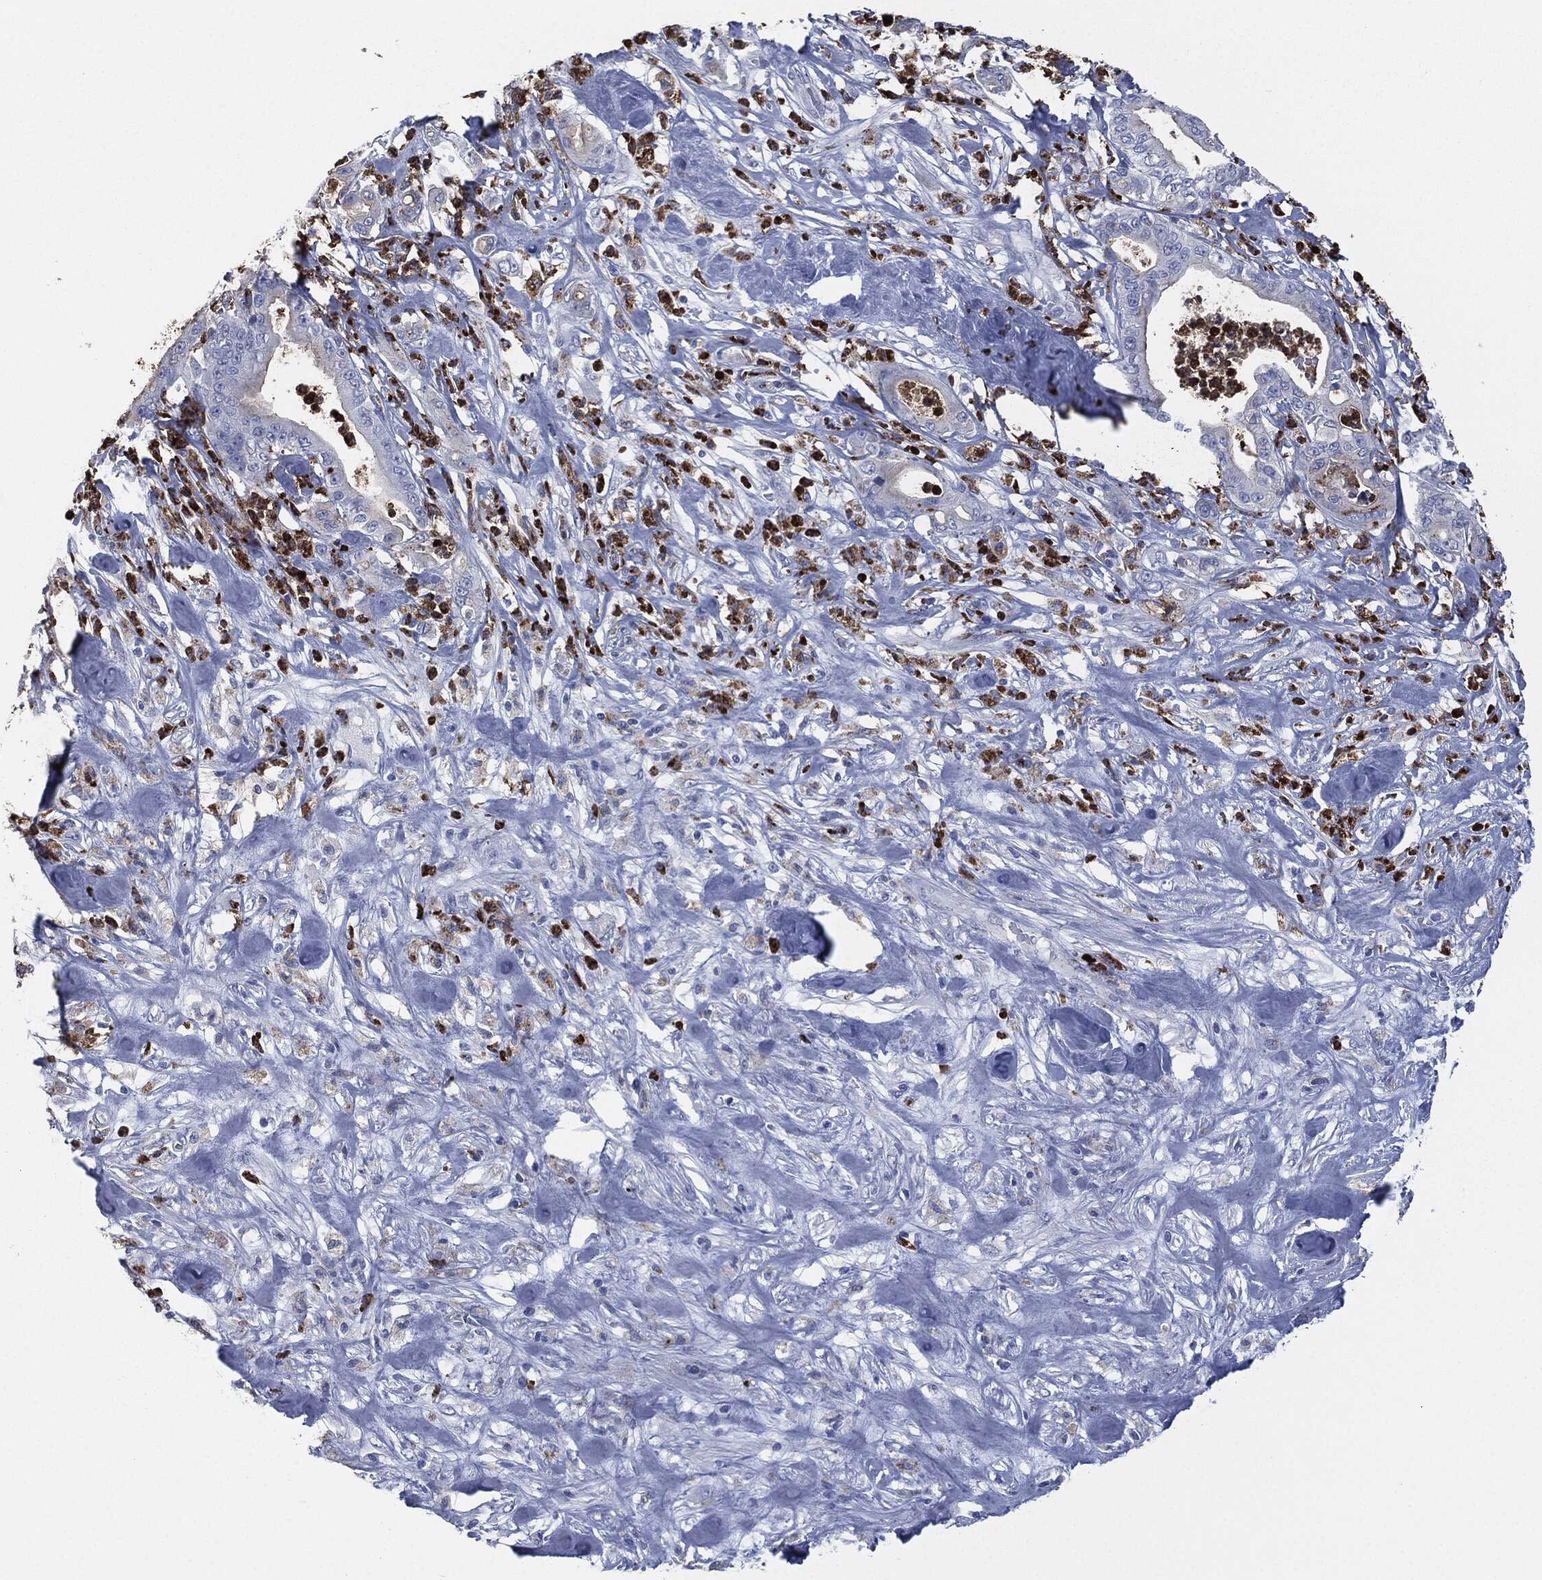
{"staining": {"intensity": "negative", "quantity": "none", "location": "none"}, "tissue": "pancreatic cancer", "cell_type": "Tumor cells", "image_type": "cancer", "snomed": [{"axis": "morphology", "description": "Adenocarcinoma, NOS"}, {"axis": "topography", "description": "Pancreas"}], "caption": "Pancreatic adenocarcinoma was stained to show a protein in brown. There is no significant expression in tumor cells. Brightfield microscopy of IHC stained with DAB (3,3'-diaminobenzidine) (brown) and hematoxylin (blue), captured at high magnification.", "gene": "CEACAM8", "patient": {"sex": "male", "age": 71}}